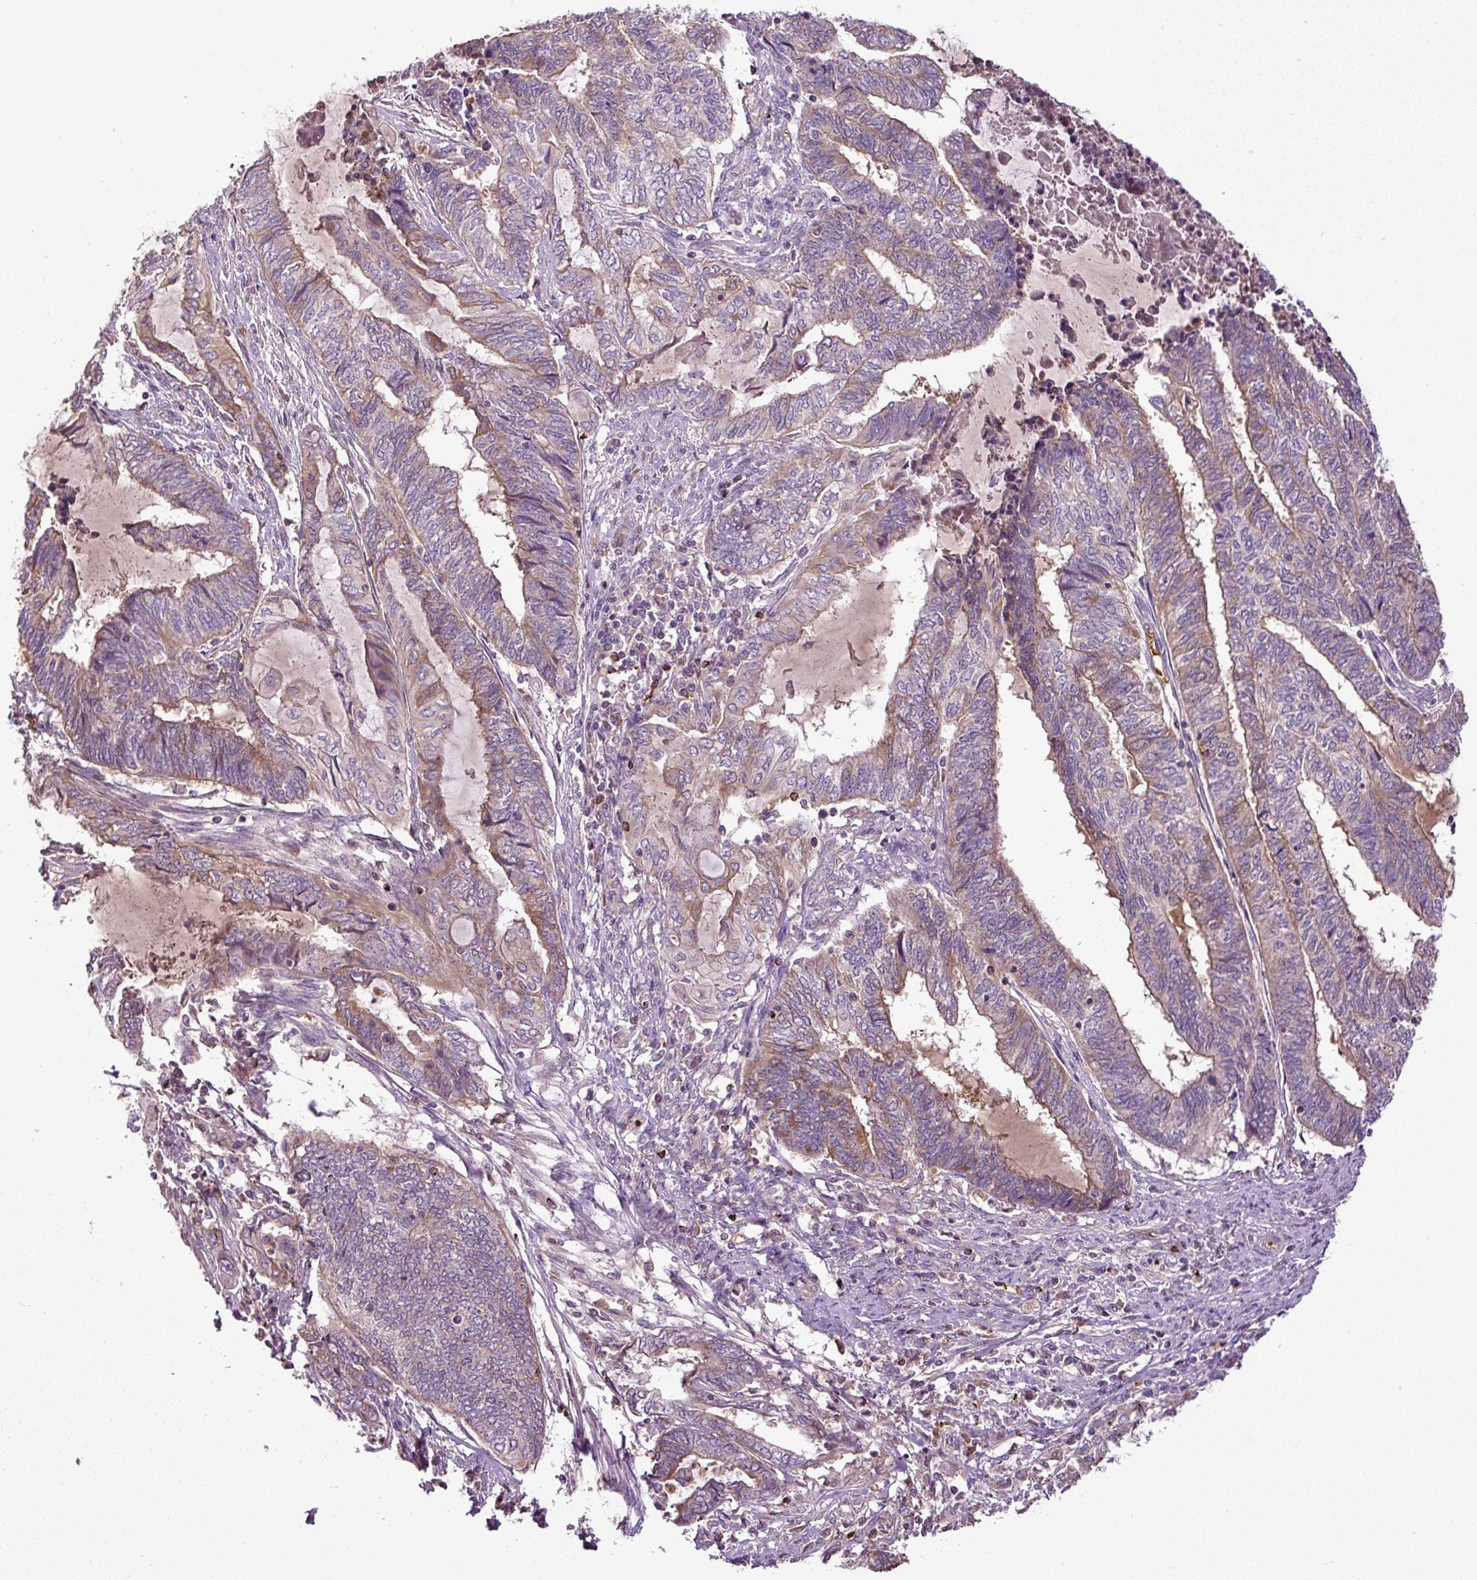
{"staining": {"intensity": "weak", "quantity": "25%-75%", "location": "cytoplasmic/membranous"}, "tissue": "endometrial cancer", "cell_type": "Tumor cells", "image_type": "cancer", "snomed": [{"axis": "morphology", "description": "Adenocarcinoma, NOS"}, {"axis": "topography", "description": "Uterus"}, {"axis": "topography", "description": "Endometrium"}], "caption": "Immunohistochemical staining of human endometrial cancer (adenocarcinoma) displays weak cytoplasmic/membranous protein positivity in approximately 25%-75% of tumor cells.", "gene": "CXCL13", "patient": {"sex": "female", "age": 70}}